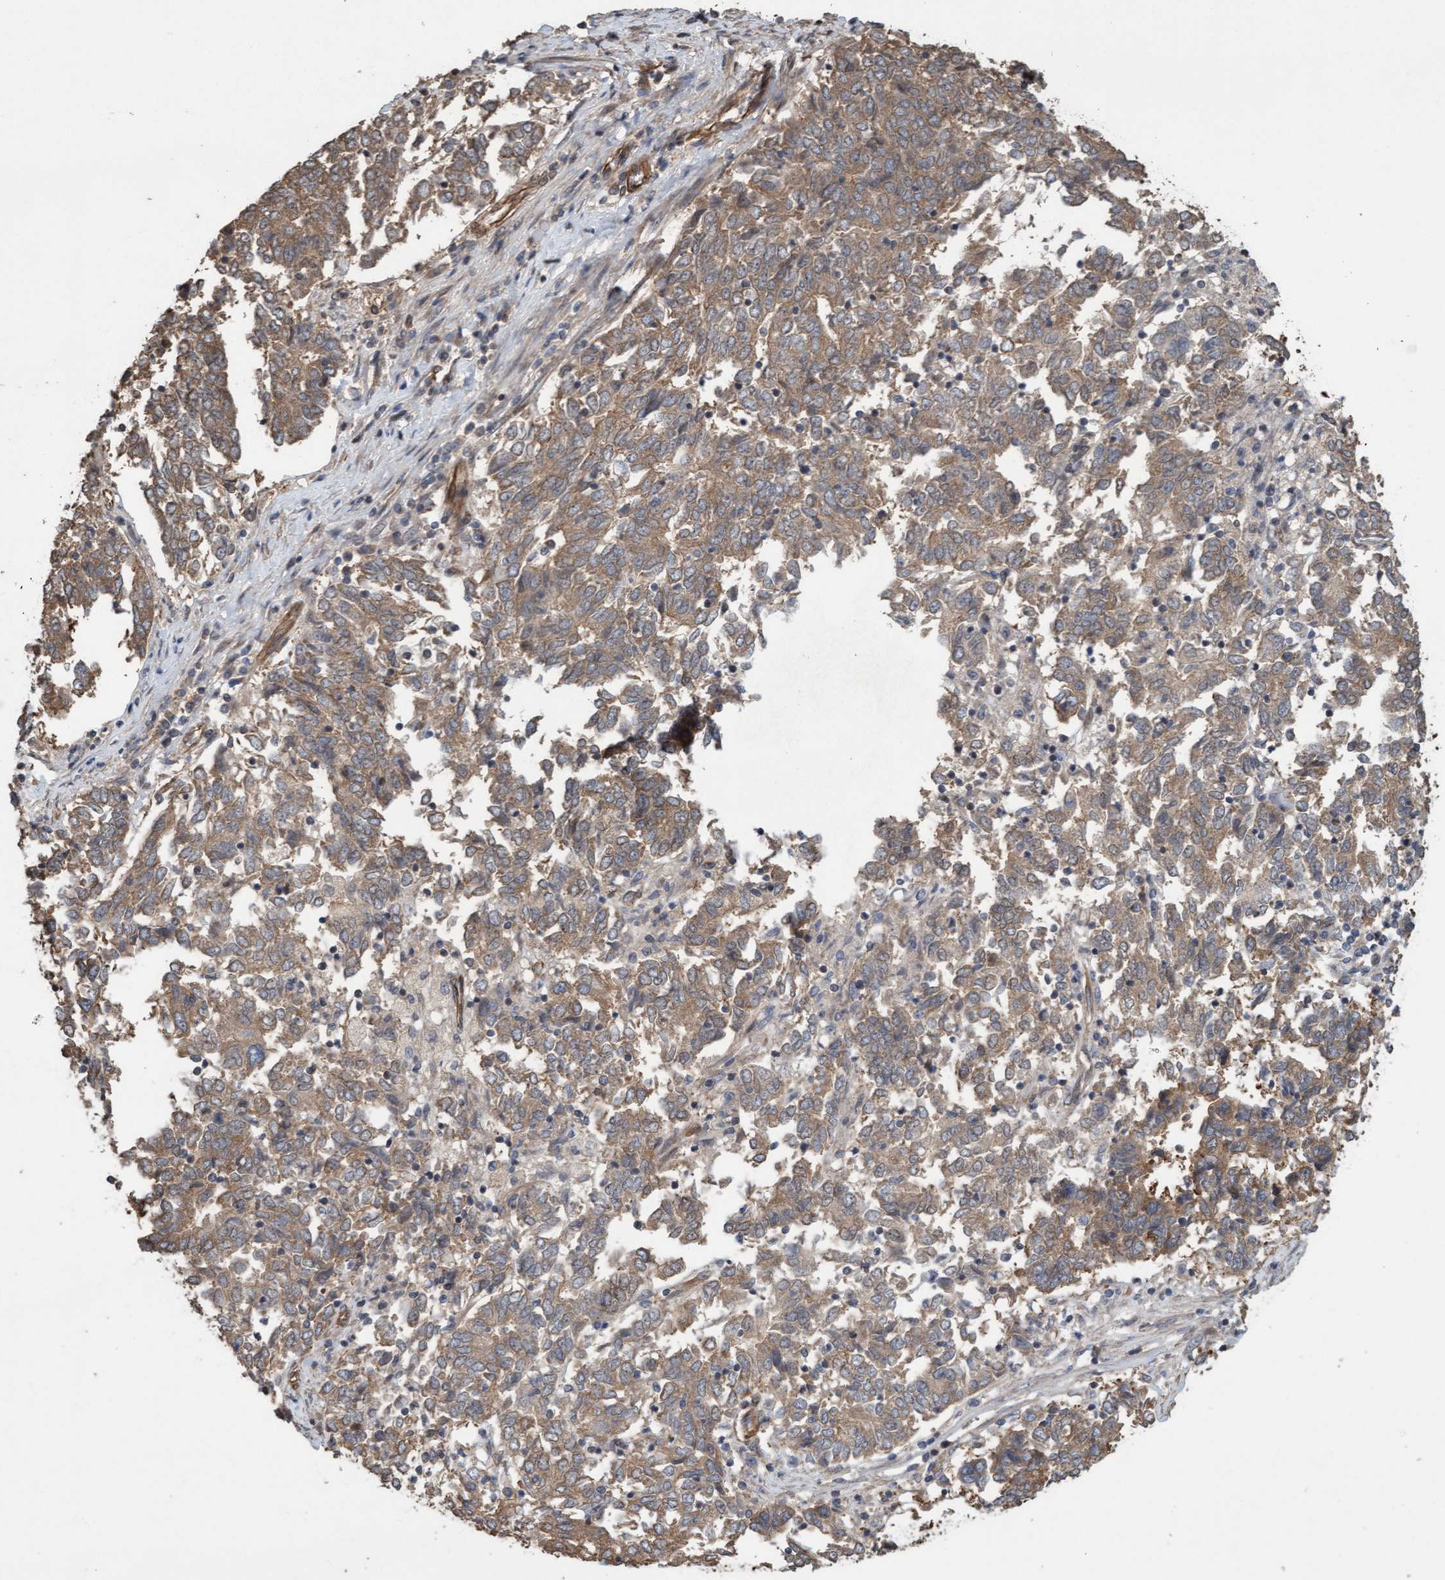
{"staining": {"intensity": "moderate", "quantity": ">75%", "location": "cytoplasmic/membranous"}, "tissue": "endometrial cancer", "cell_type": "Tumor cells", "image_type": "cancer", "snomed": [{"axis": "morphology", "description": "Adenocarcinoma, NOS"}, {"axis": "topography", "description": "Endometrium"}], "caption": "Immunohistochemical staining of human endometrial cancer exhibits medium levels of moderate cytoplasmic/membranous positivity in approximately >75% of tumor cells. (DAB (3,3'-diaminobenzidine) = brown stain, brightfield microscopy at high magnification).", "gene": "CDC42EP4", "patient": {"sex": "female", "age": 80}}